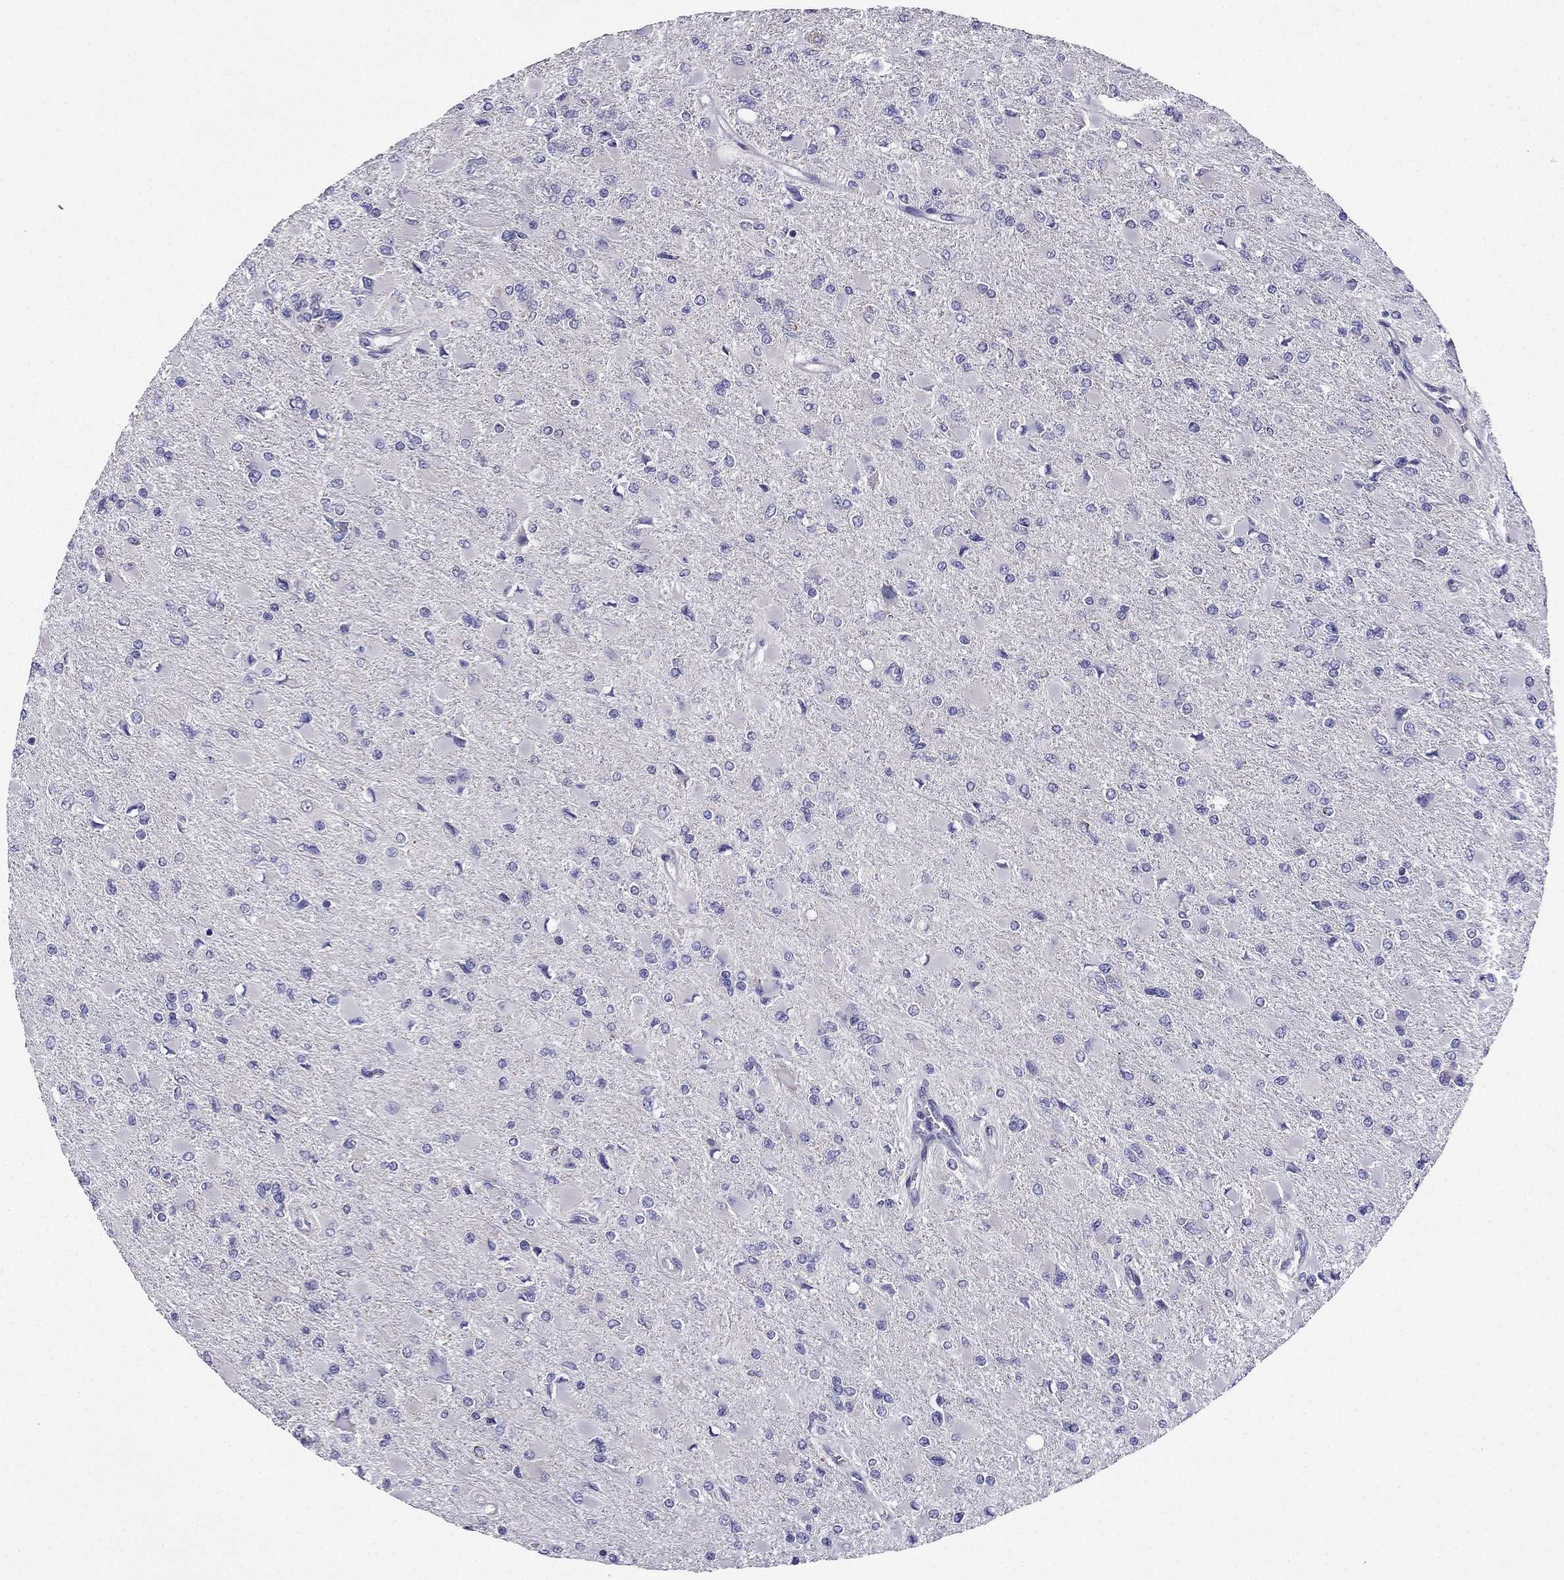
{"staining": {"intensity": "negative", "quantity": "none", "location": "none"}, "tissue": "glioma", "cell_type": "Tumor cells", "image_type": "cancer", "snomed": [{"axis": "morphology", "description": "Glioma, malignant, High grade"}, {"axis": "topography", "description": "Cerebral cortex"}], "caption": "The image reveals no significant expression in tumor cells of malignant glioma (high-grade).", "gene": "KIF5A", "patient": {"sex": "female", "age": 36}}